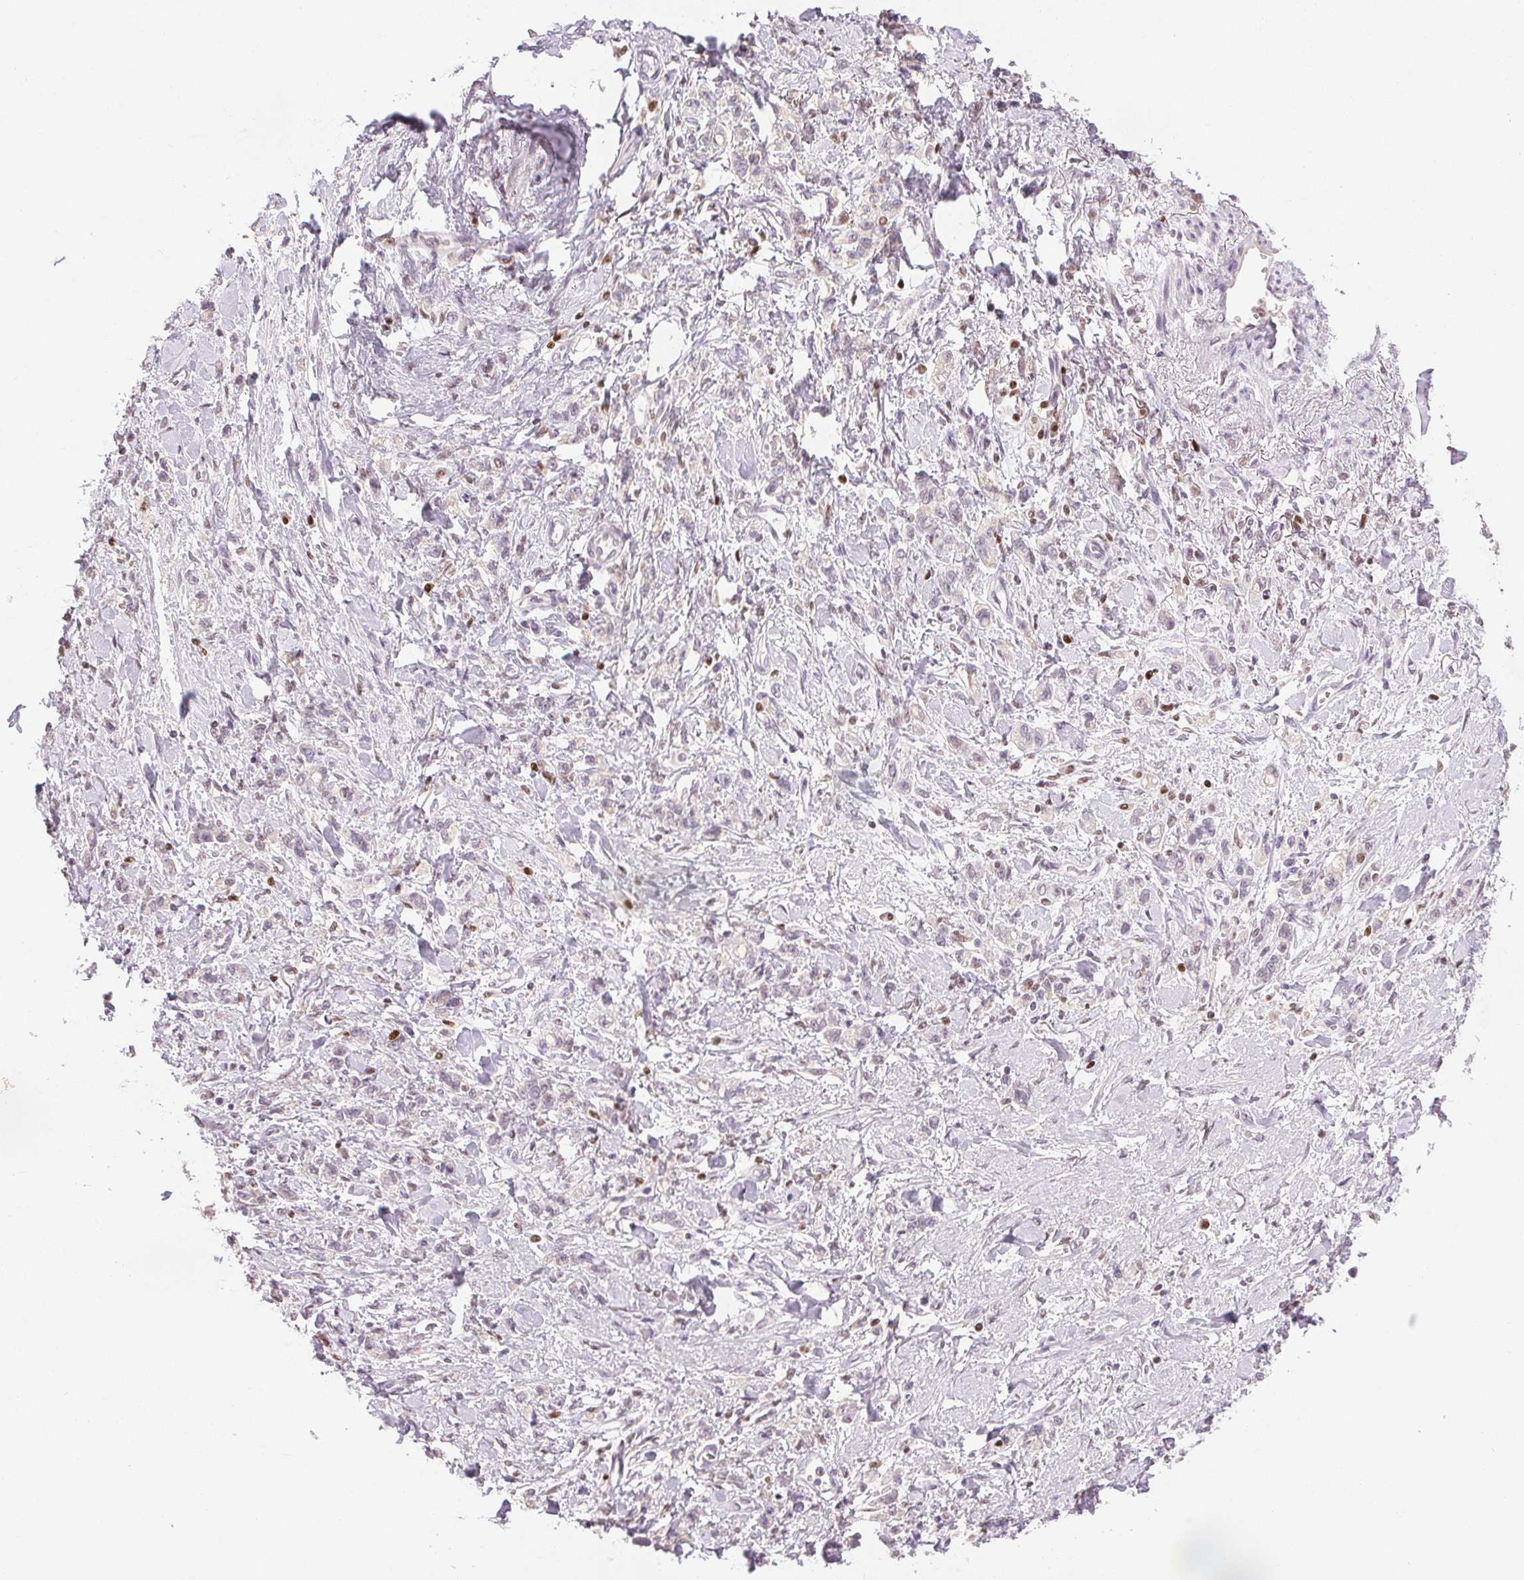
{"staining": {"intensity": "negative", "quantity": "none", "location": "none"}, "tissue": "stomach cancer", "cell_type": "Tumor cells", "image_type": "cancer", "snomed": [{"axis": "morphology", "description": "Adenocarcinoma, NOS"}, {"axis": "topography", "description": "Stomach"}], "caption": "A high-resolution image shows IHC staining of stomach cancer, which demonstrates no significant expression in tumor cells. (Stains: DAB IHC with hematoxylin counter stain, Microscopy: brightfield microscopy at high magnification).", "gene": "RUNX2", "patient": {"sex": "male", "age": 77}}